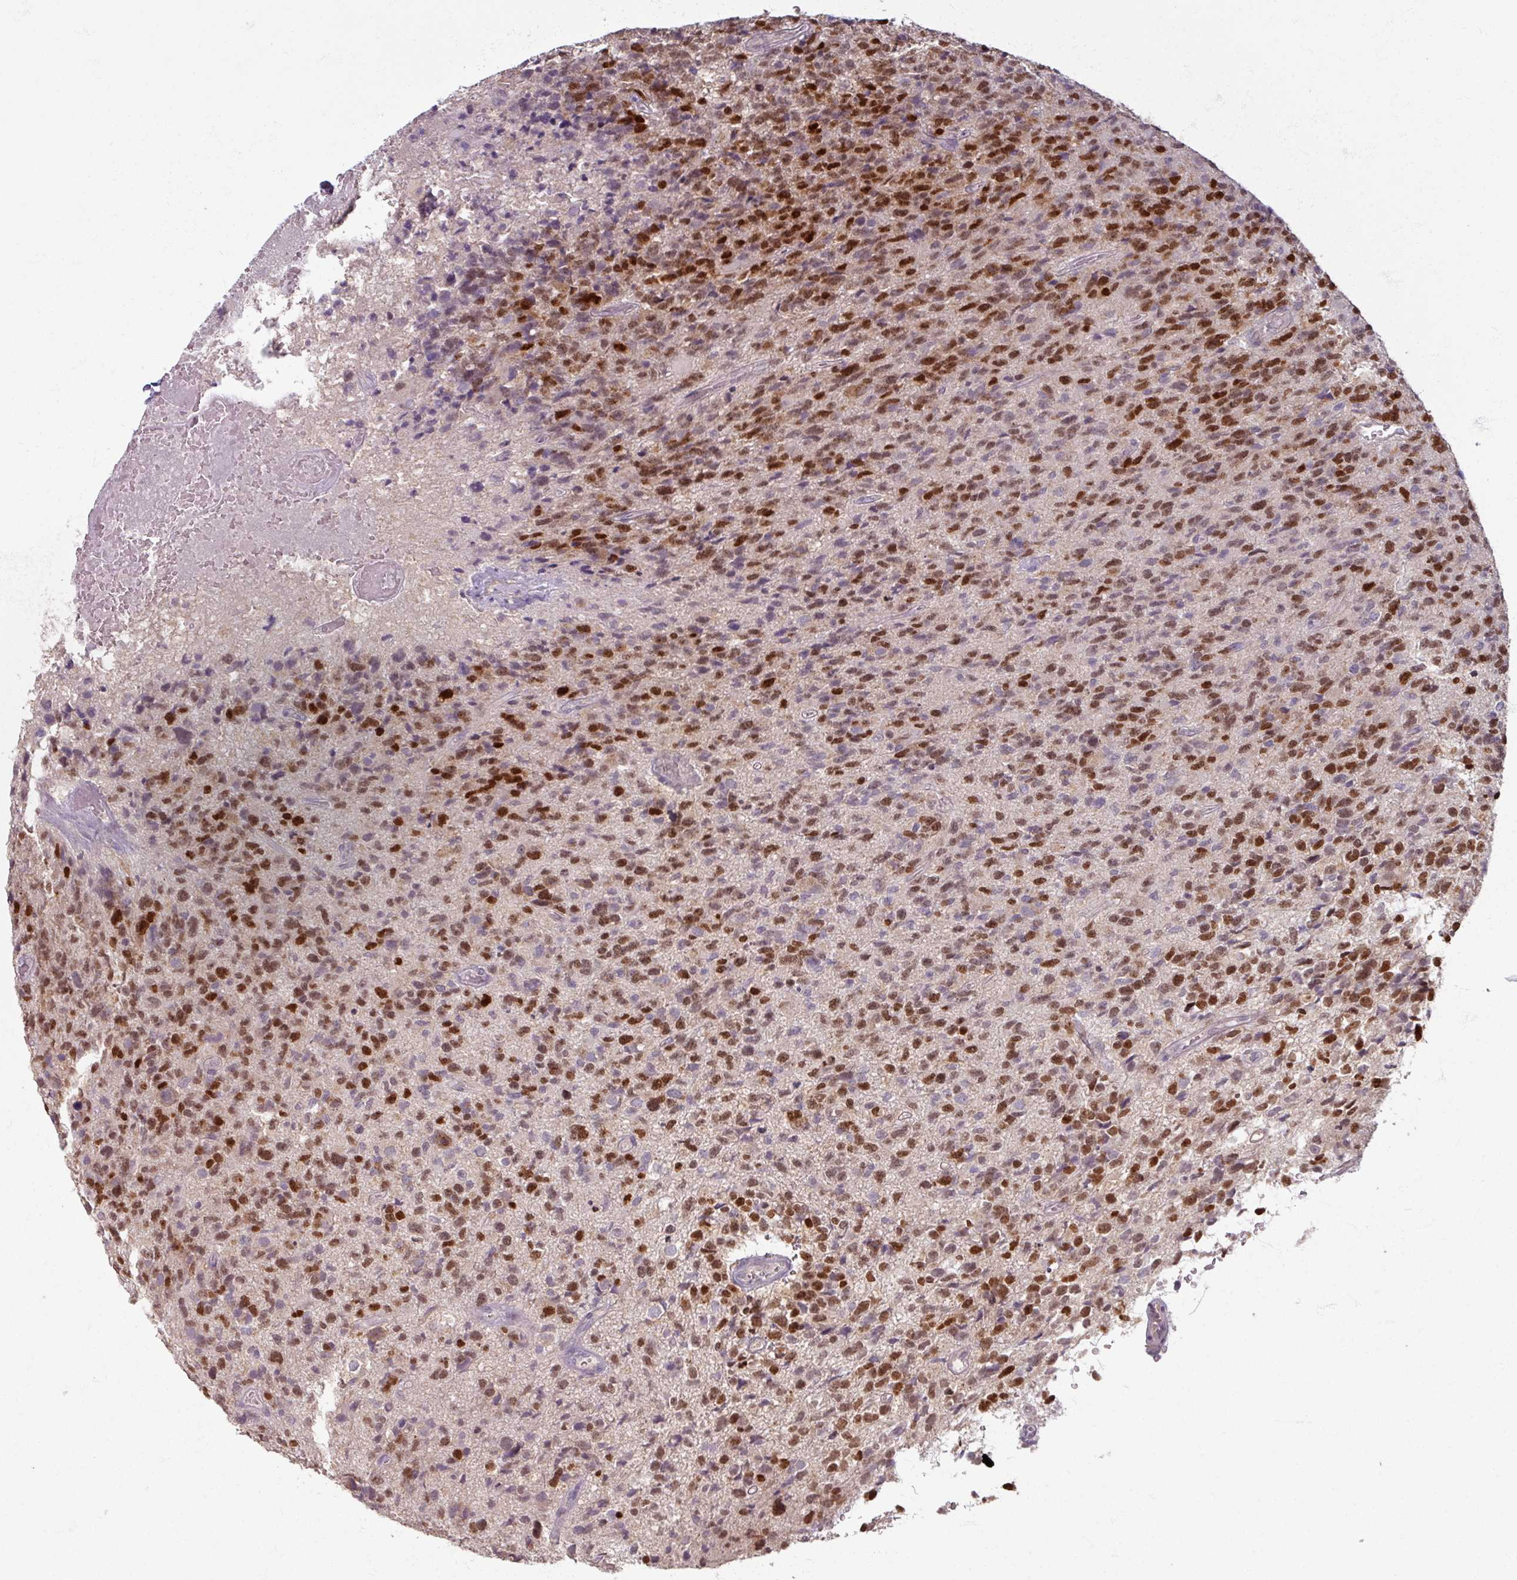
{"staining": {"intensity": "strong", "quantity": "25%-75%", "location": "nuclear"}, "tissue": "glioma", "cell_type": "Tumor cells", "image_type": "cancer", "snomed": [{"axis": "morphology", "description": "Glioma, malignant, High grade"}, {"axis": "topography", "description": "Brain"}], "caption": "A brown stain labels strong nuclear positivity of a protein in malignant glioma (high-grade) tumor cells. The staining was performed using DAB, with brown indicating positive protein expression. Nuclei are stained blue with hematoxylin.", "gene": "SOX11", "patient": {"sex": "male", "age": 76}}